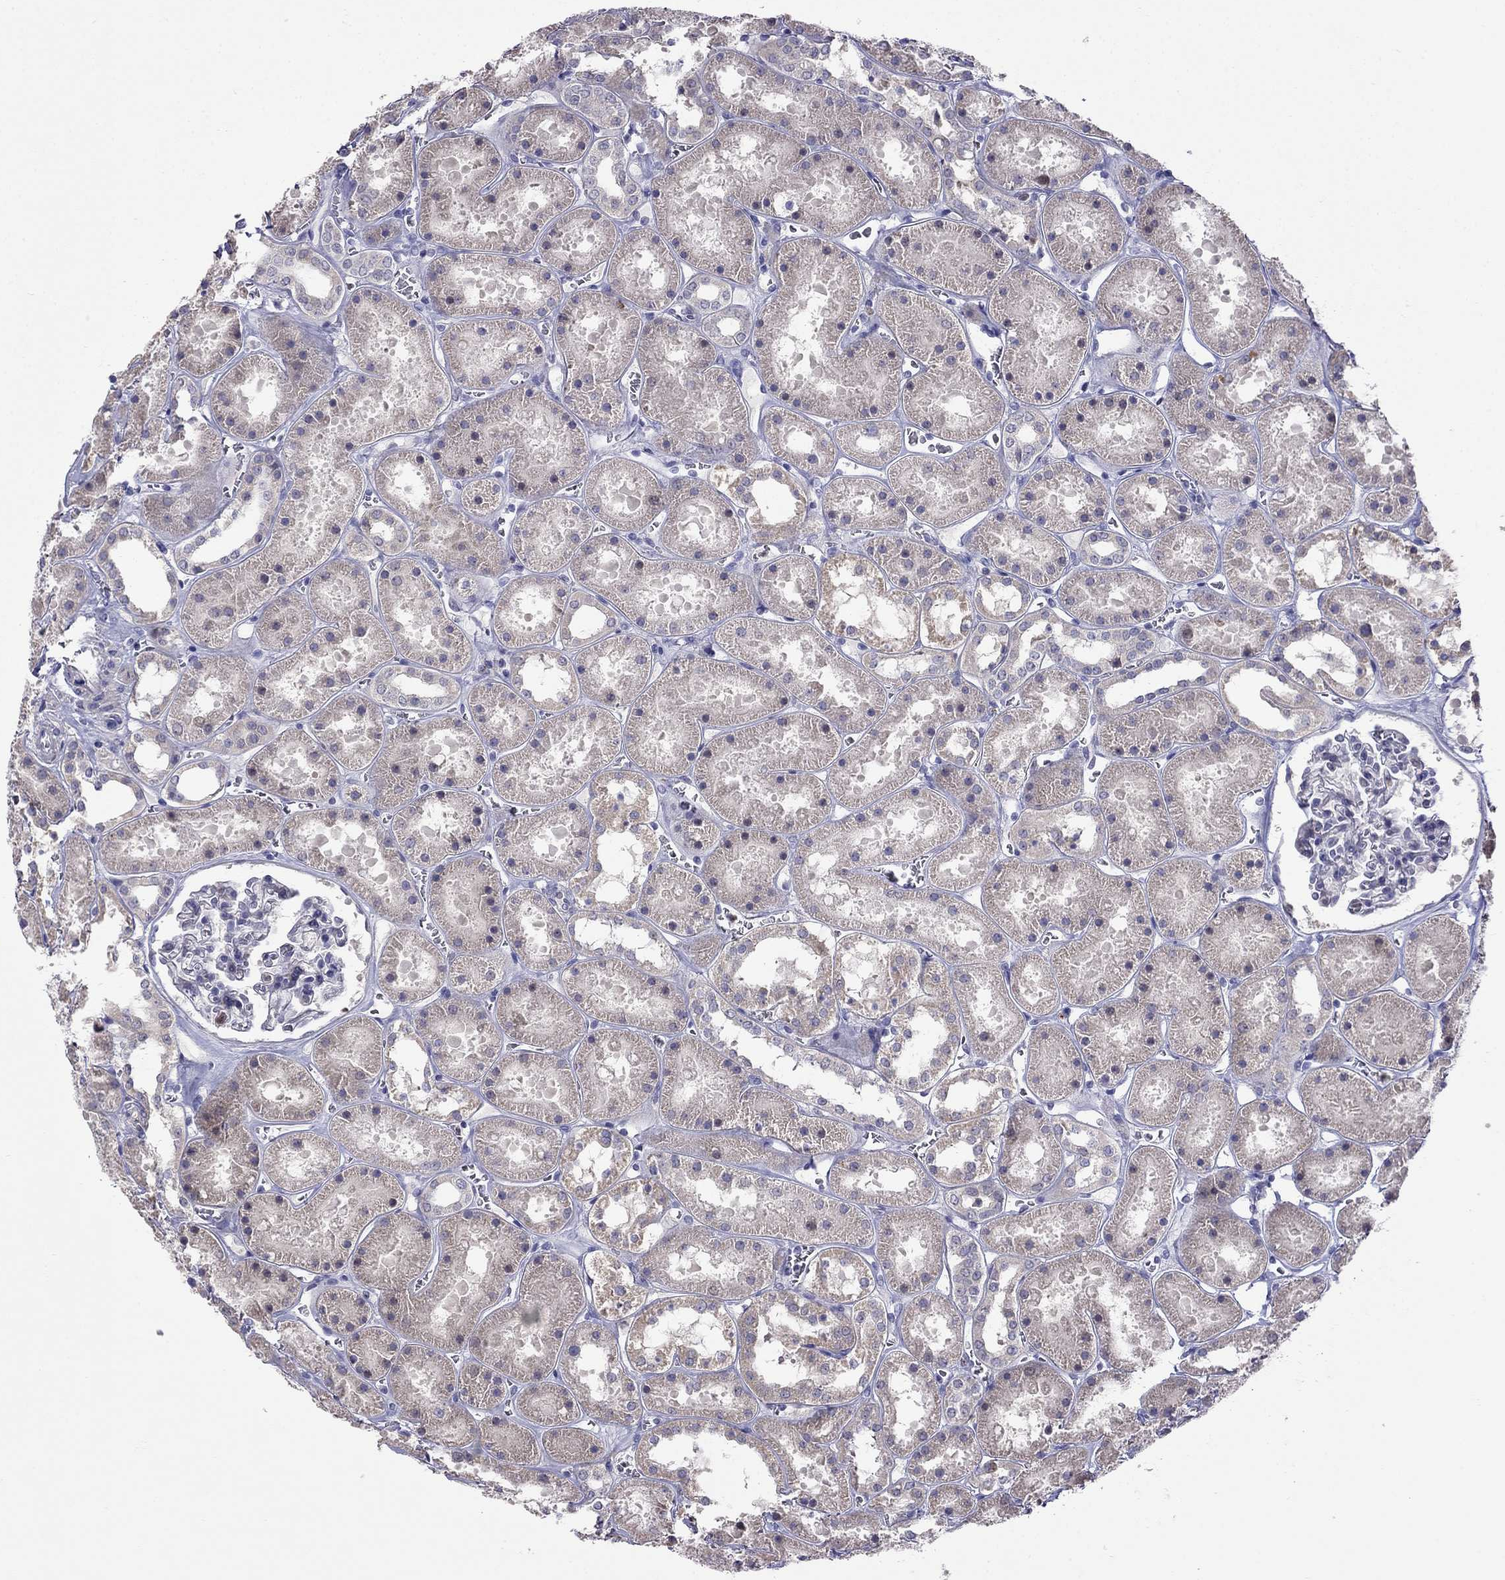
{"staining": {"intensity": "negative", "quantity": "none", "location": "none"}, "tissue": "kidney", "cell_type": "Cells in glomeruli", "image_type": "normal", "snomed": [{"axis": "morphology", "description": "Normal tissue, NOS"}, {"axis": "topography", "description": "Kidney"}], "caption": "Kidney was stained to show a protein in brown. There is no significant staining in cells in glomeruli. (DAB (3,3'-diaminobenzidine) immunohistochemistry (IHC) with hematoxylin counter stain).", "gene": "LRRC39", "patient": {"sex": "female", "age": 41}}